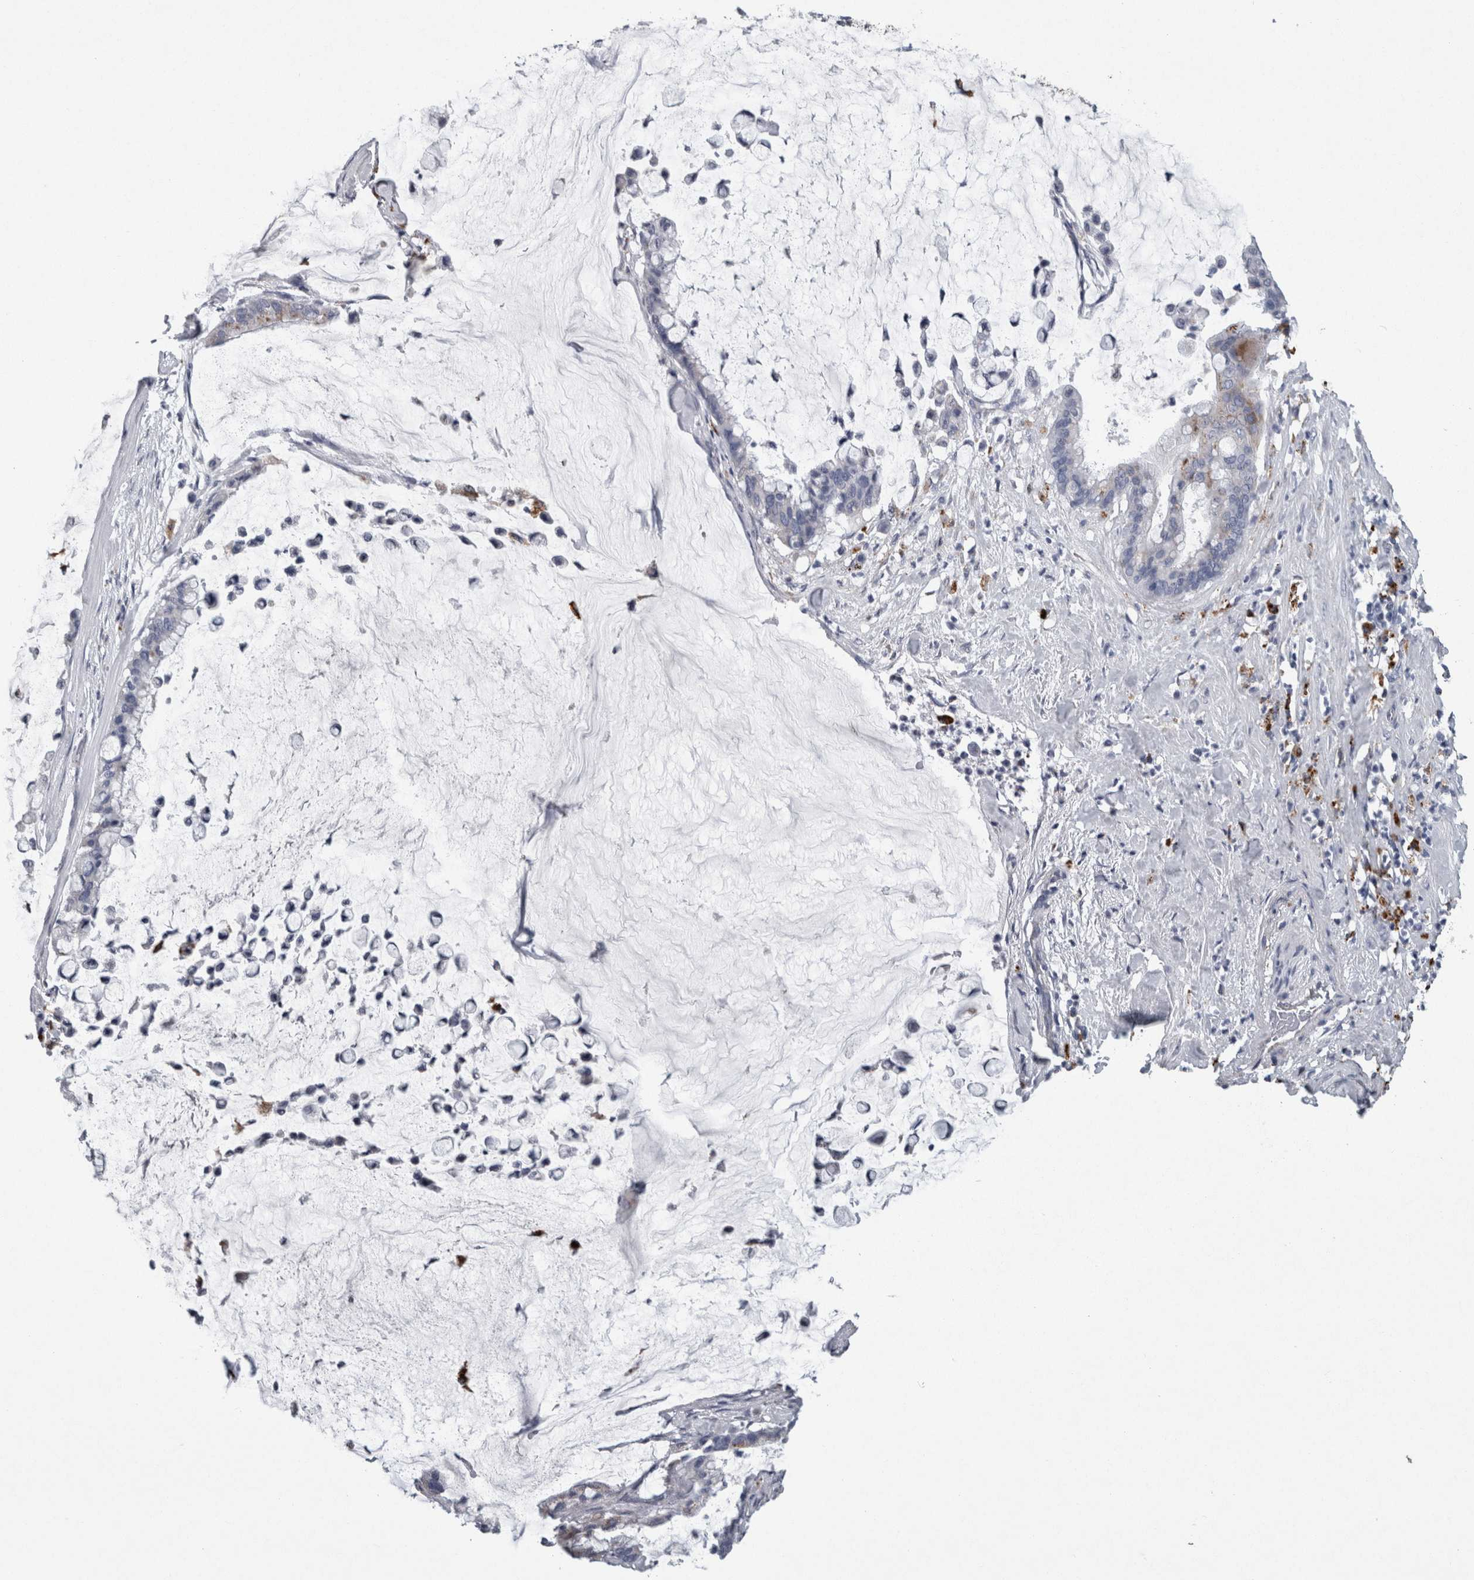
{"staining": {"intensity": "weak", "quantity": "<25%", "location": "cytoplasmic/membranous"}, "tissue": "pancreatic cancer", "cell_type": "Tumor cells", "image_type": "cancer", "snomed": [{"axis": "morphology", "description": "Adenocarcinoma, NOS"}, {"axis": "topography", "description": "Pancreas"}], "caption": "Tumor cells are negative for brown protein staining in pancreatic cancer (adenocarcinoma).", "gene": "DPP7", "patient": {"sex": "male", "age": 41}}